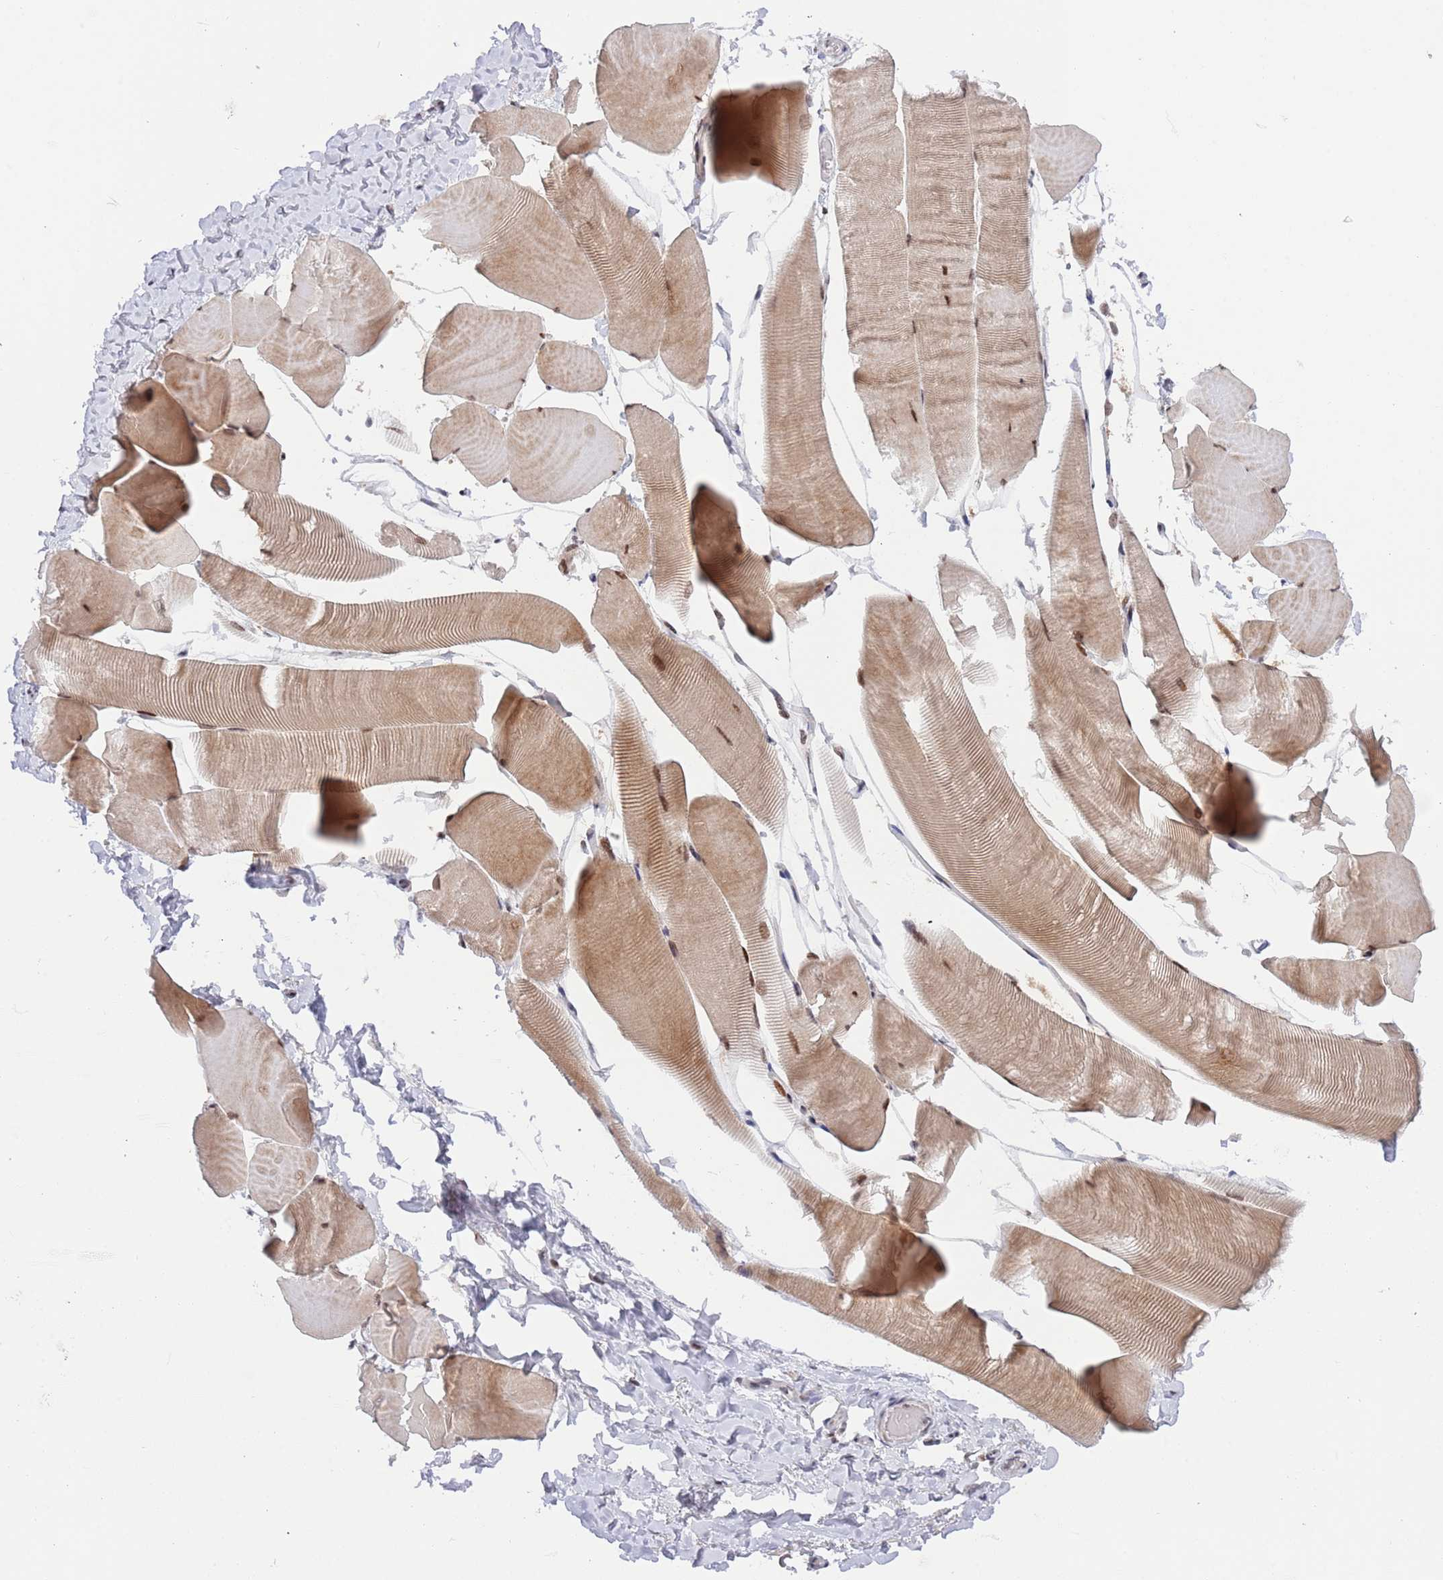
{"staining": {"intensity": "moderate", "quantity": "25%-75%", "location": "cytoplasmic/membranous,nuclear"}, "tissue": "skeletal muscle", "cell_type": "Myocytes", "image_type": "normal", "snomed": [{"axis": "morphology", "description": "Normal tissue, NOS"}, {"axis": "topography", "description": "Skeletal muscle"}], "caption": "Human skeletal muscle stained for a protein (brown) shows moderate cytoplasmic/membranous,nuclear positive staining in approximately 25%-75% of myocytes.", "gene": "ZNF382", "patient": {"sex": "male", "age": 25}}